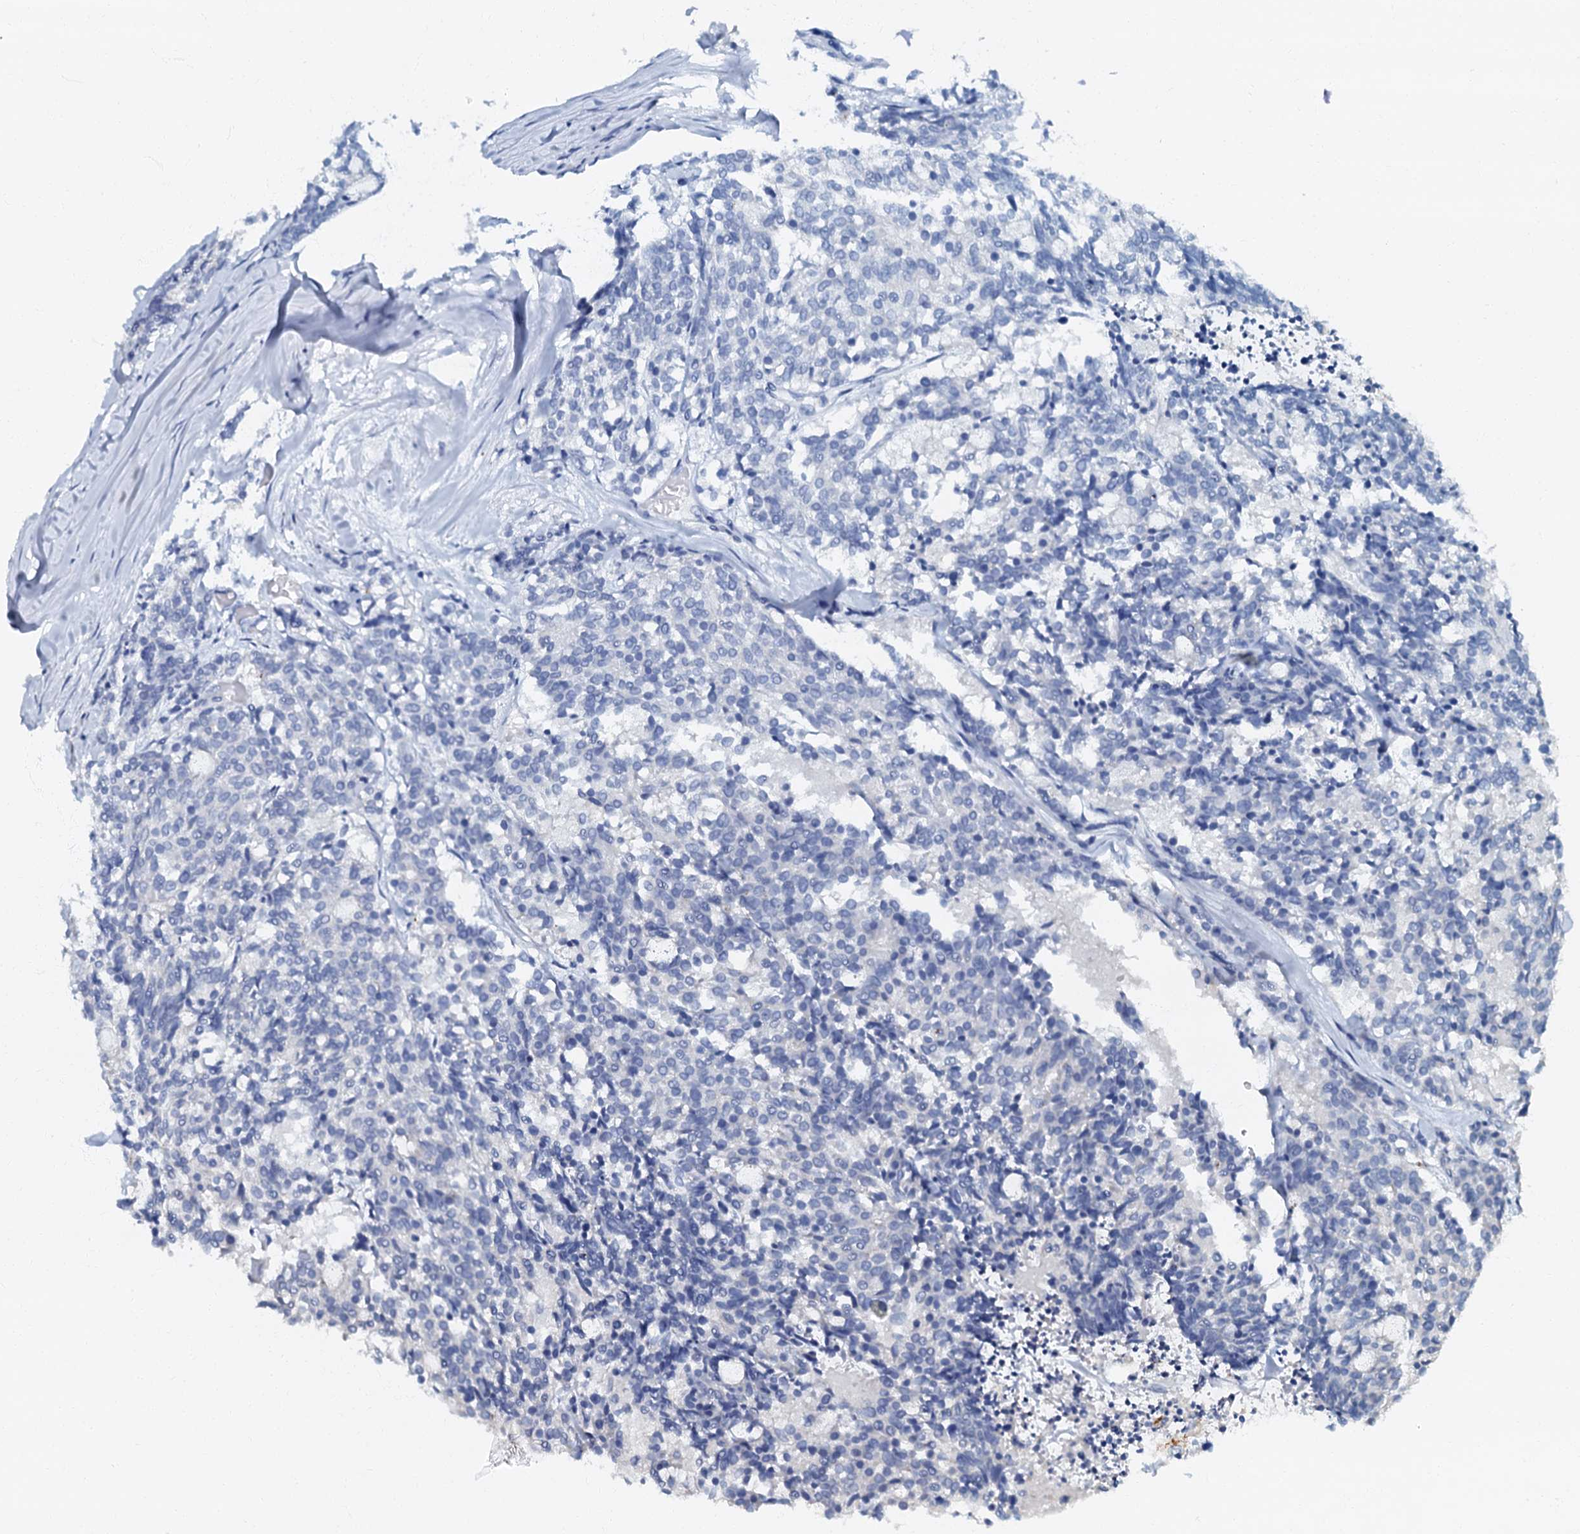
{"staining": {"intensity": "negative", "quantity": "none", "location": "none"}, "tissue": "carcinoid", "cell_type": "Tumor cells", "image_type": "cancer", "snomed": [{"axis": "morphology", "description": "Carcinoid, malignant, NOS"}, {"axis": "topography", "description": "Pancreas"}], "caption": "Immunohistochemistry of human carcinoid displays no positivity in tumor cells.", "gene": "OLAH", "patient": {"sex": "female", "age": 54}}